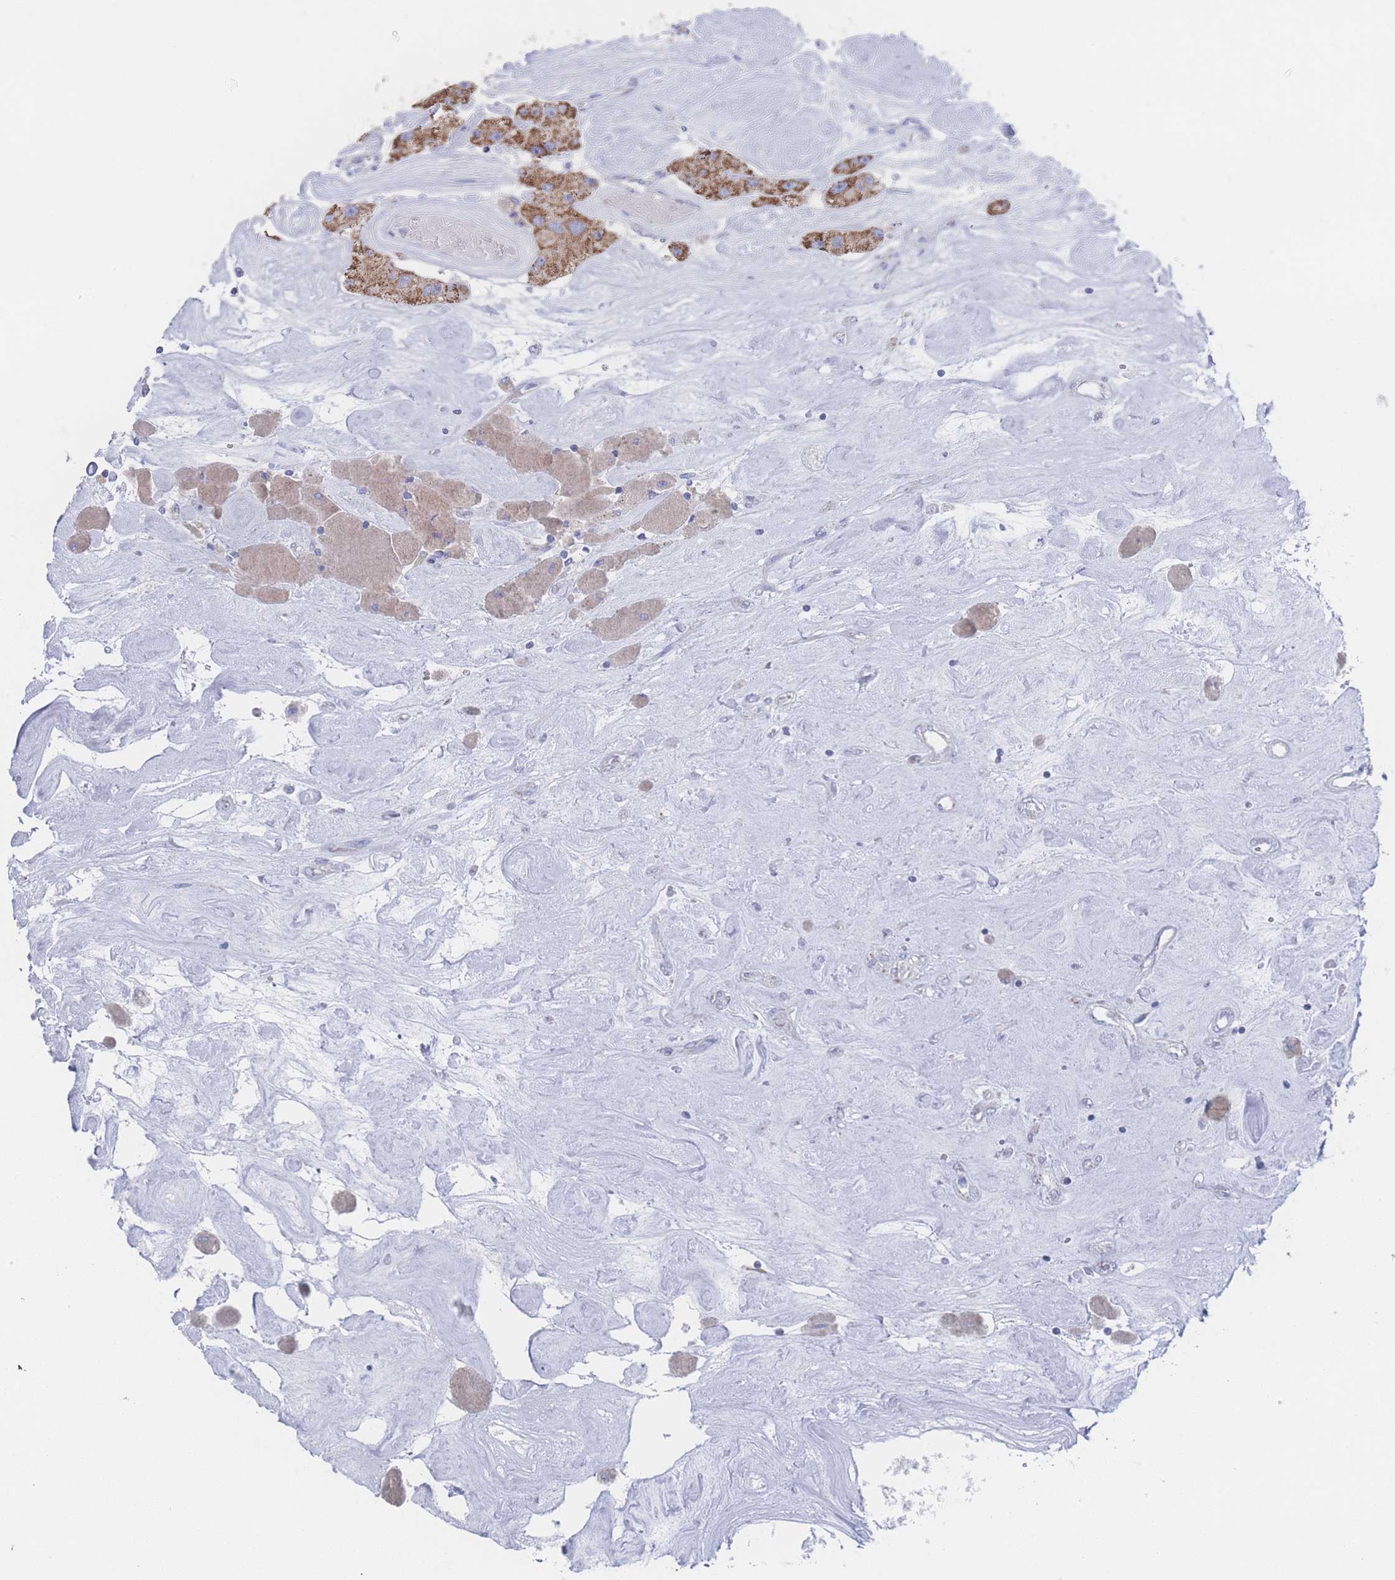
{"staining": {"intensity": "strong", "quantity": ">75%", "location": "cytoplasmic/membranous"}, "tissue": "carcinoid", "cell_type": "Tumor cells", "image_type": "cancer", "snomed": [{"axis": "morphology", "description": "Carcinoid, malignant, NOS"}, {"axis": "topography", "description": "Pancreas"}], "caption": "A high amount of strong cytoplasmic/membranous staining is seen in approximately >75% of tumor cells in carcinoid tissue. The protein of interest is shown in brown color, while the nuclei are stained blue.", "gene": "SNPH", "patient": {"sex": "male", "age": 41}}